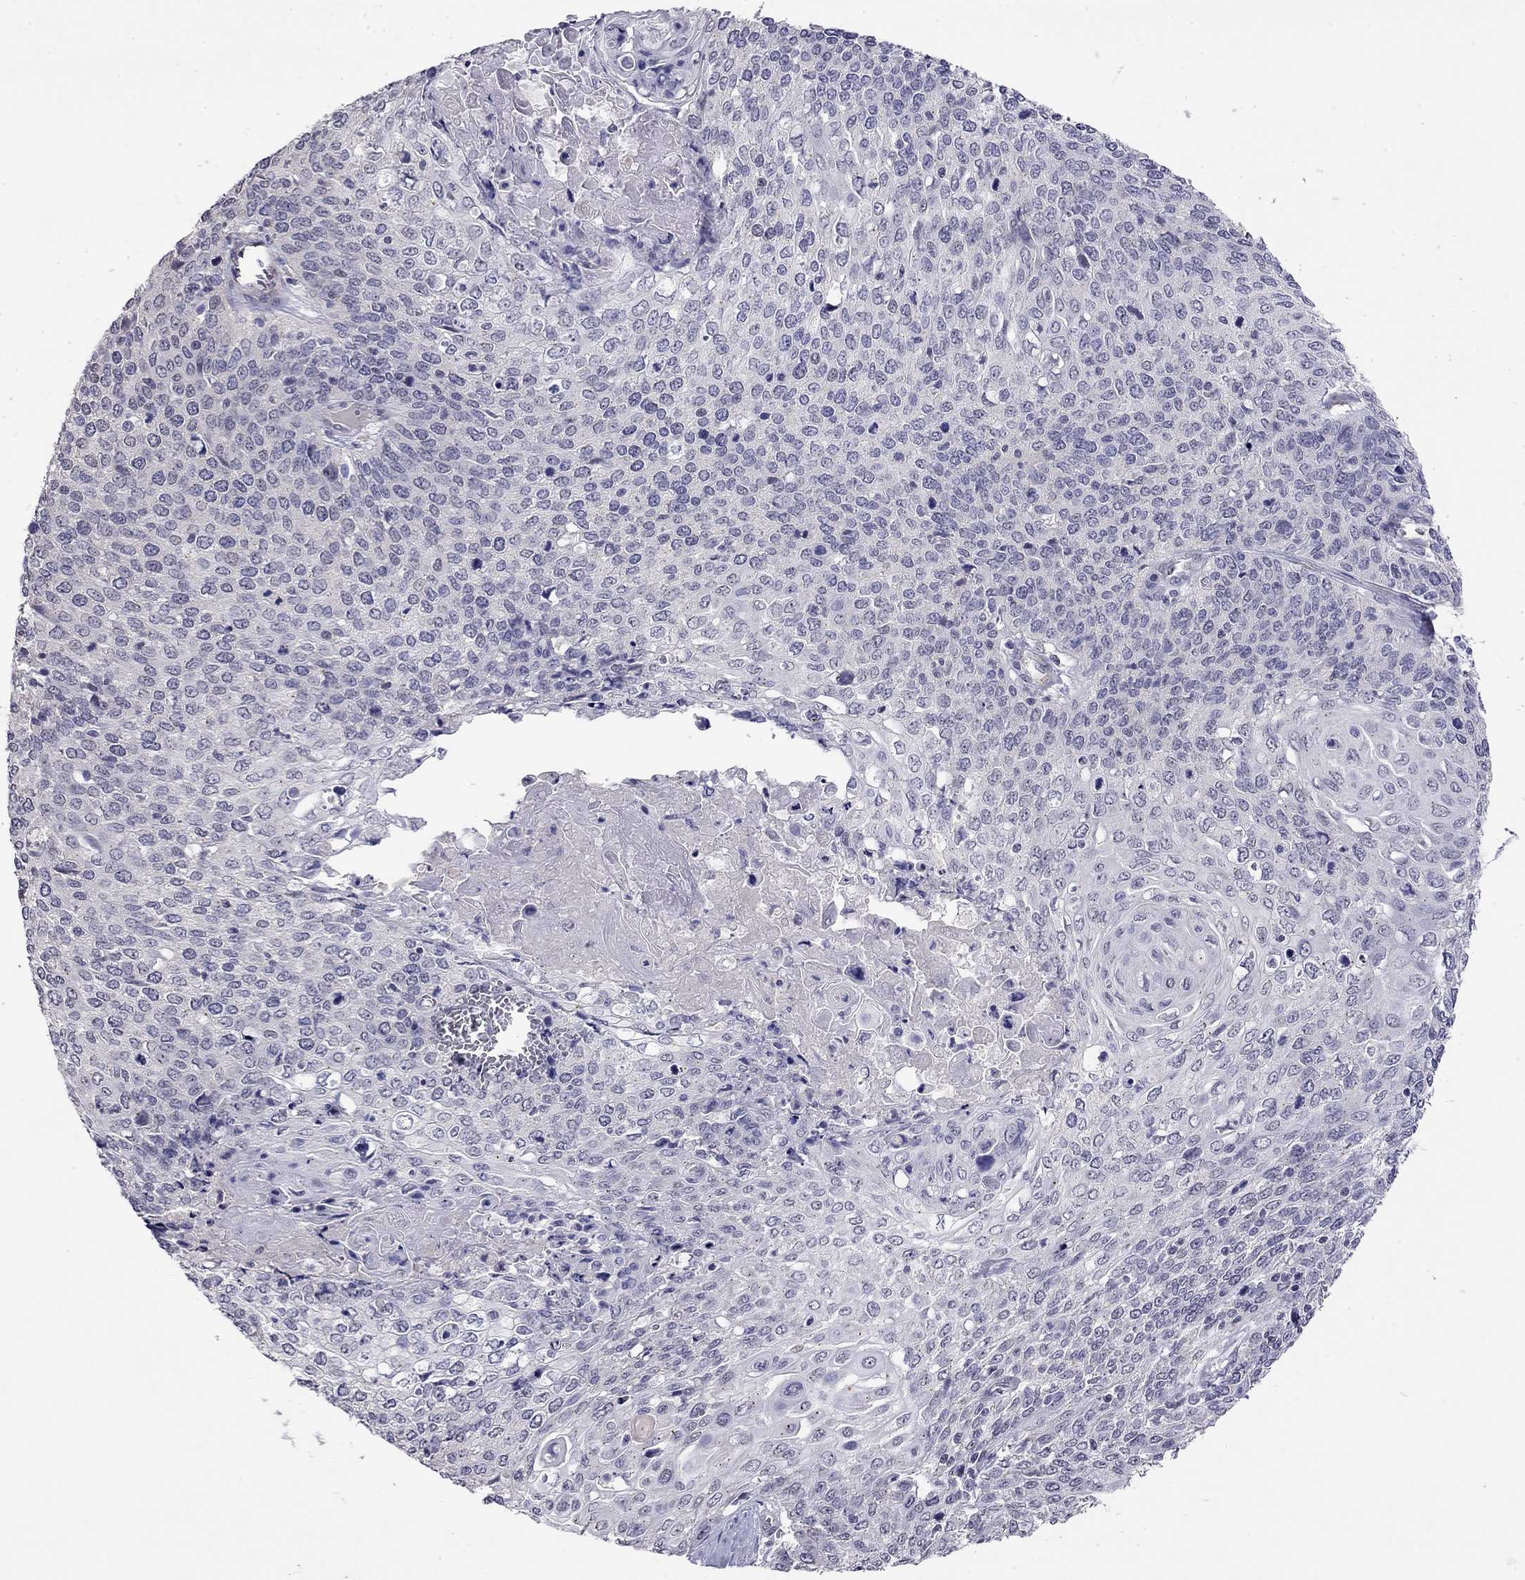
{"staining": {"intensity": "negative", "quantity": "none", "location": "none"}, "tissue": "cervical cancer", "cell_type": "Tumor cells", "image_type": "cancer", "snomed": [{"axis": "morphology", "description": "Squamous cell carcinoma, NOS"}, {"axis": "topography", "description": "Cervix"}], "caption": "Cervical cancer (squamous cell carcinoma) stained for a protein using immunohistochemistry (IHC) reveals no positivity tumor cells.", "gene": "WNK3", "patient": {"sex": "female", "age": 39}}